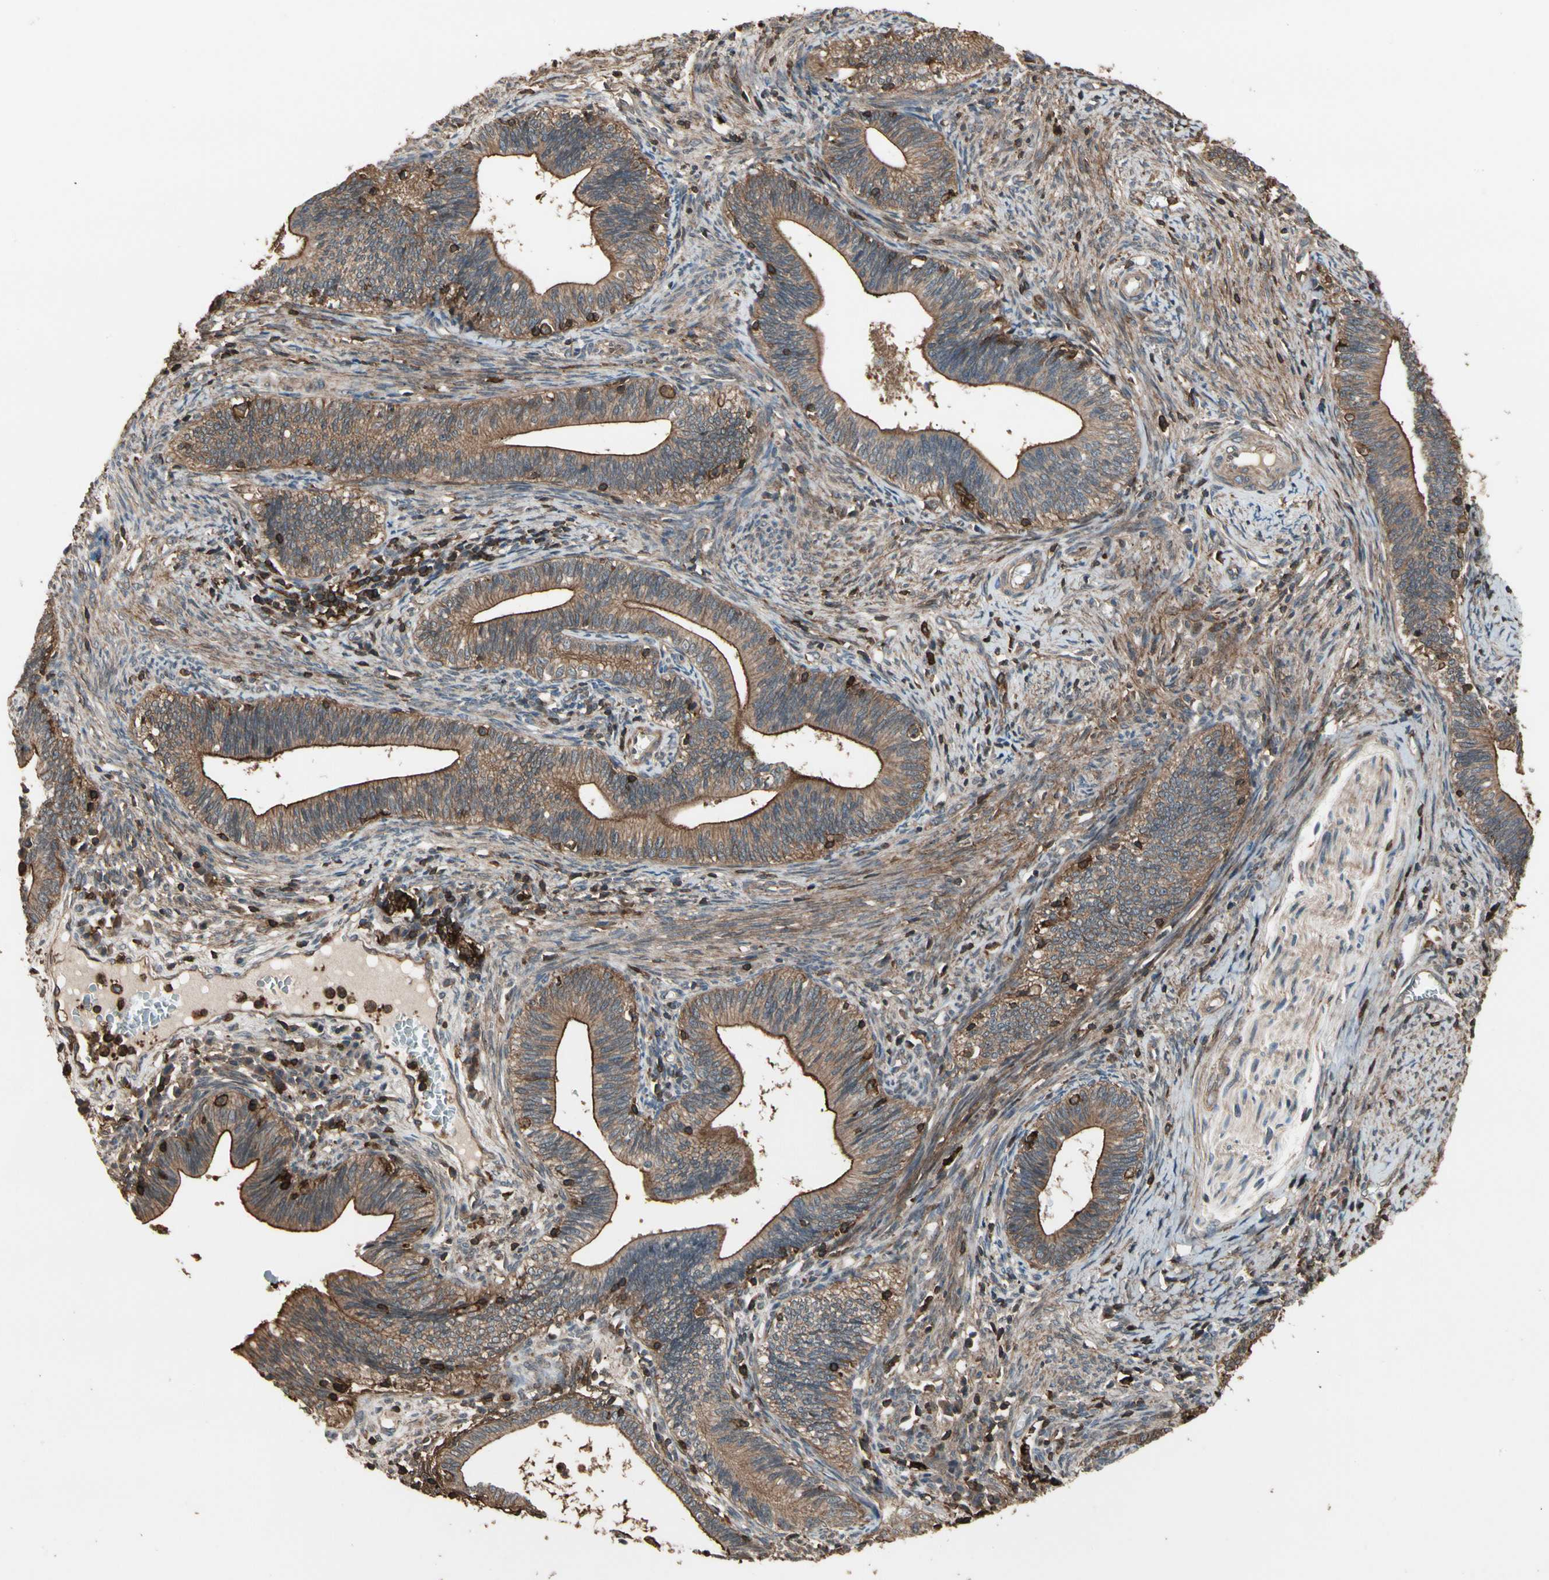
{"staining": {"intensity": "weak", "quantity": ">75%", "location": "cytoplasmic/membranous"}, "tissue": "cervical cancer", "cell_type": "Tumor cells", "image_type": "cancer", "snomed": [{"axis": "morphology", "description": "Adenocarcinoma, NOS"}, {"axis": "topography", "description": "Cervix"}], "caption": "Brown immunohistochemical staining in cervical cancer (adenocarcinoma) exhibits weak cytoplasmic/membranous staining in approximately >75% of tumor cells. The staining is performed using DAB brown chromogen to label protein expression. The nuclei are counter-stained blue using hematoxylin.", "gene": "MAPK13", "patient": {"sex": "female", "age": 44}}